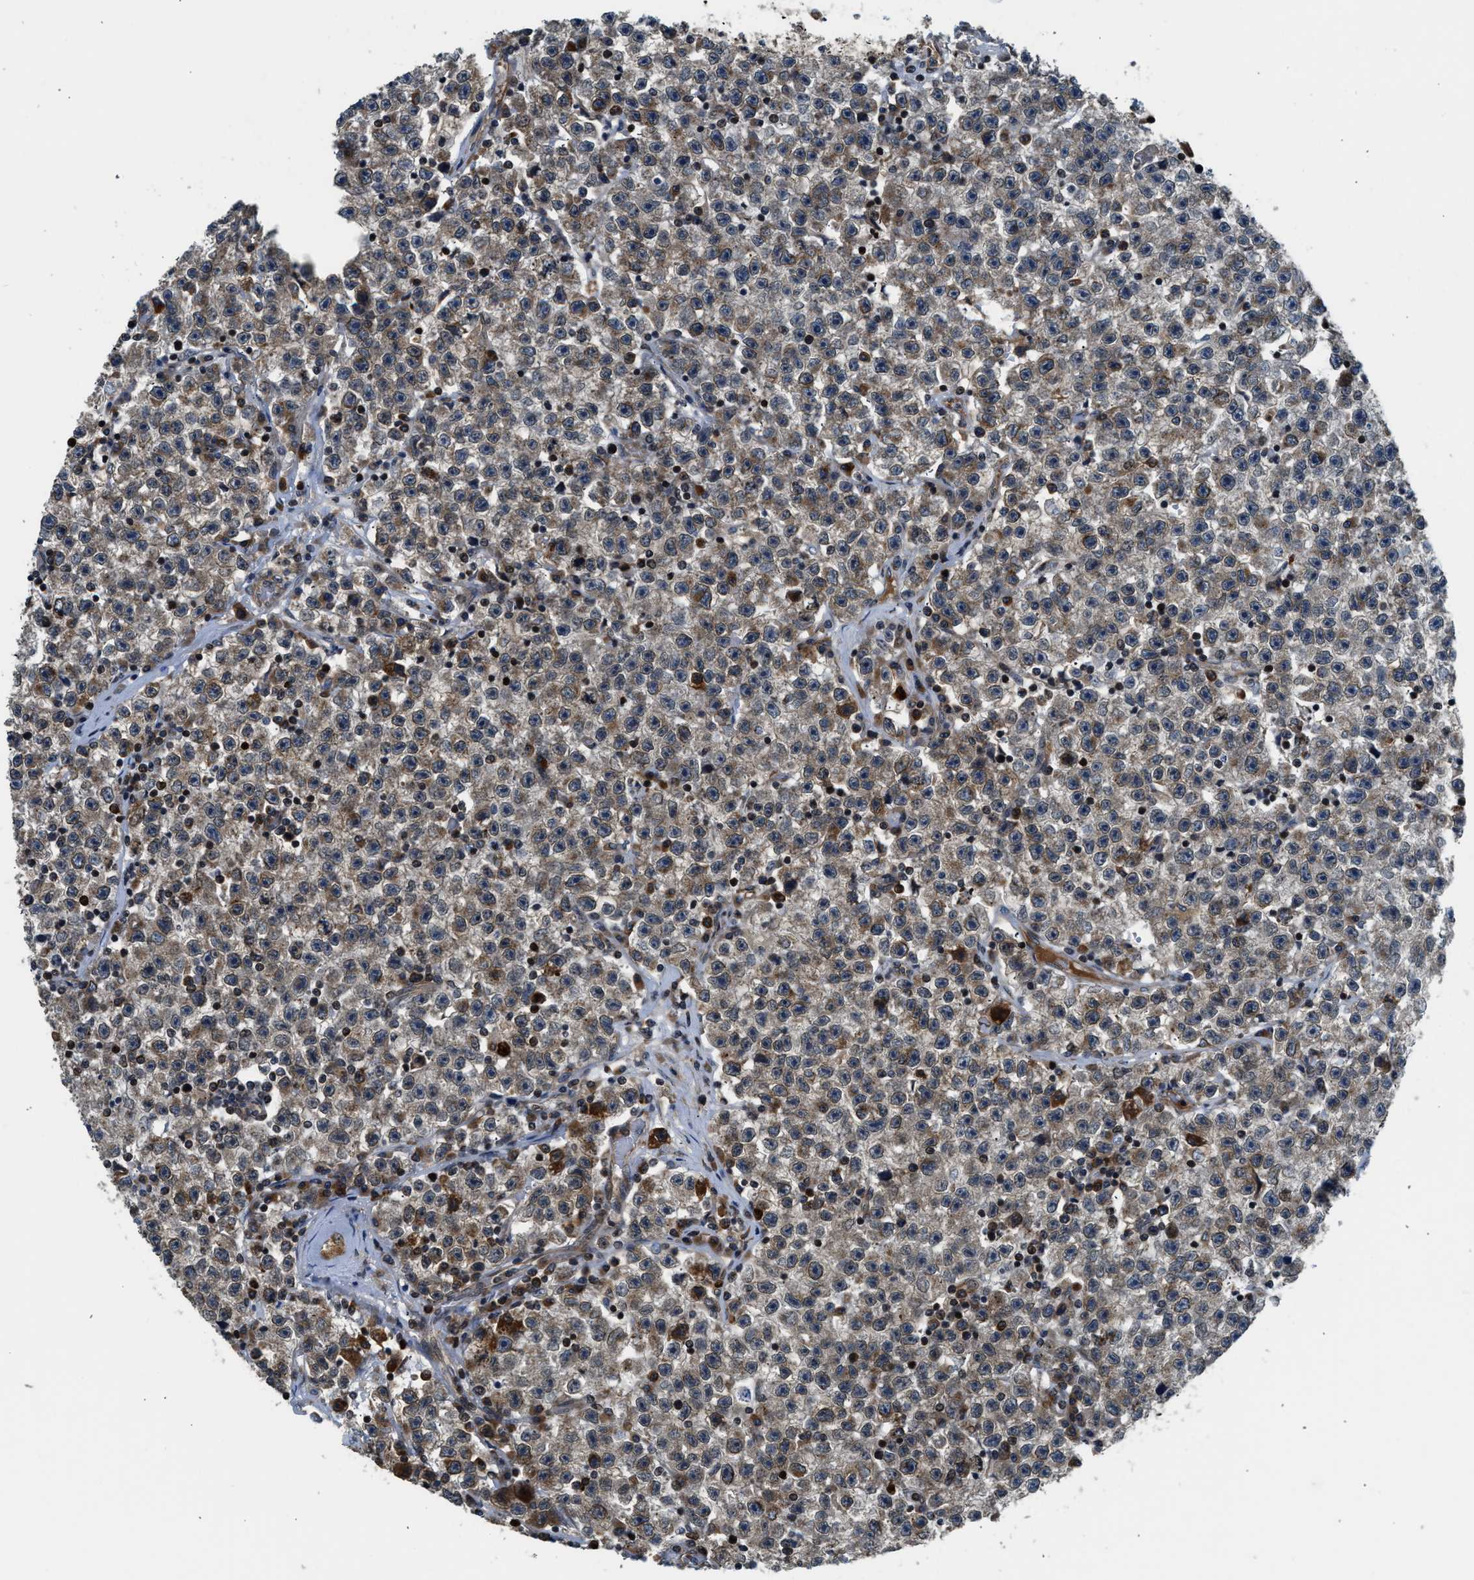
{"staining": {"intensity": "moderate", "quantity": "25%-75%", "location": "cytoplasmic/membranous"}, "tissue": "testis cancer", "cell_type": "Tumor cells", "image_type": "cancer", "snomed": [{"axis": "morphology", "description": "Seminoma, NOS"}, {"axis": "topography", "description": "Testis"}], "caption": "Immunohistochemical staining of human seminoma (testis) displays medium levels of moderate cytoplasmic/membranous positivity in about 25%-75% of tumor cells.", "gene": "RETREG3", "patient": {"sex": "male", "age": 22}}